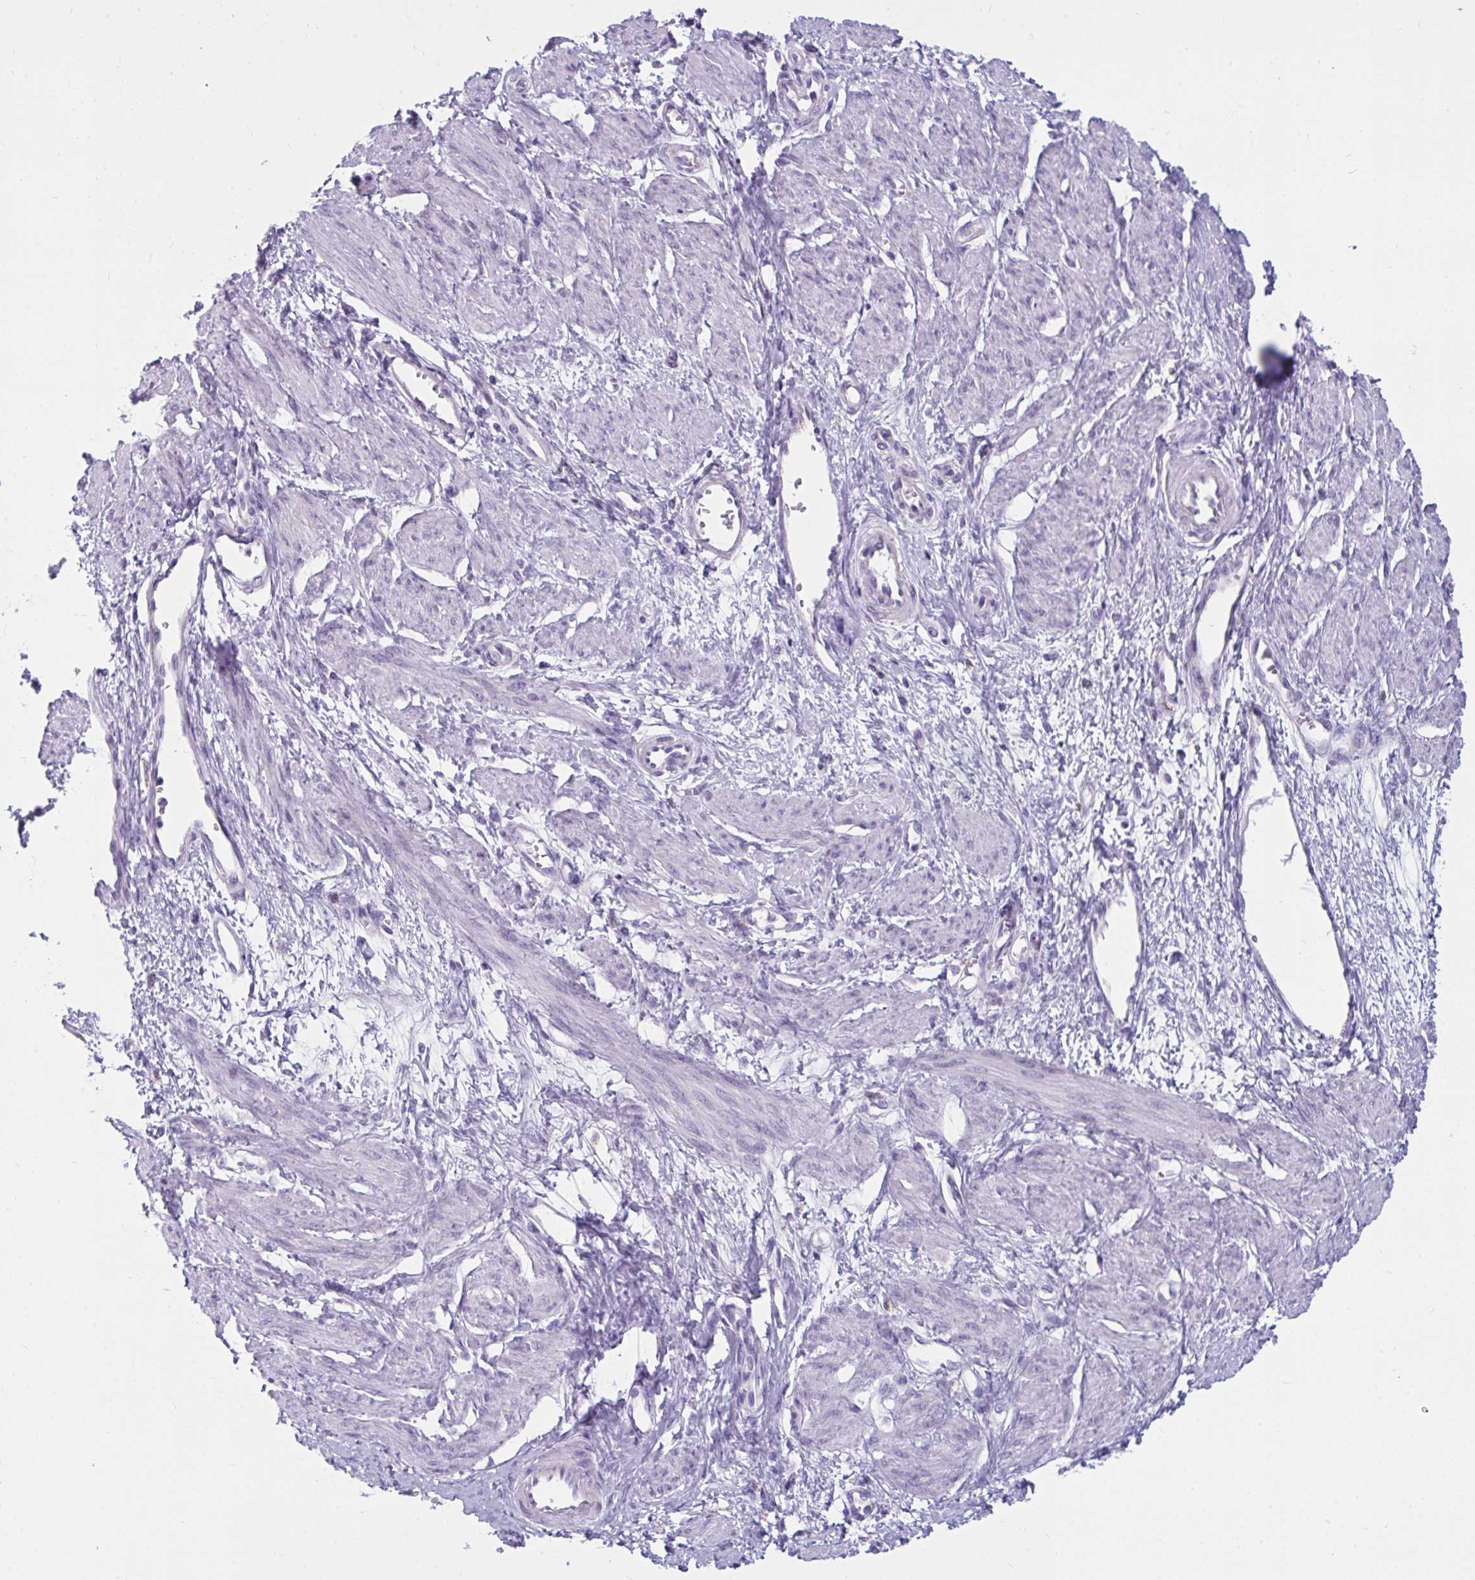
{"staining": {"intensity": "negative", "quantity": "none", "location": "none"}, "tissue": "smooth muscle", "cell_type": "Smooth muscle cells", "image_type": "normal", "snomed": [{"axis": "morphology", "description": "Normal tissue, NOS"}, {"axis": "topography", "description": "Smooth muscle"}, {"axis": "topography", "description": "Uterus"}], "caption": "A high-resolution histopathology image shows immunohistochemistry staining of unremarkable smooth muscle, which demonstrates no significant expression in smooth muscle cells. The staining was performed using DAB to visualize the protein expression in brown, while the nuclei were stained in blue with hematoxylin (Magnification: 20x).", "gene": "CTSZ", "patient": {"sex": "female", "age": 39}}